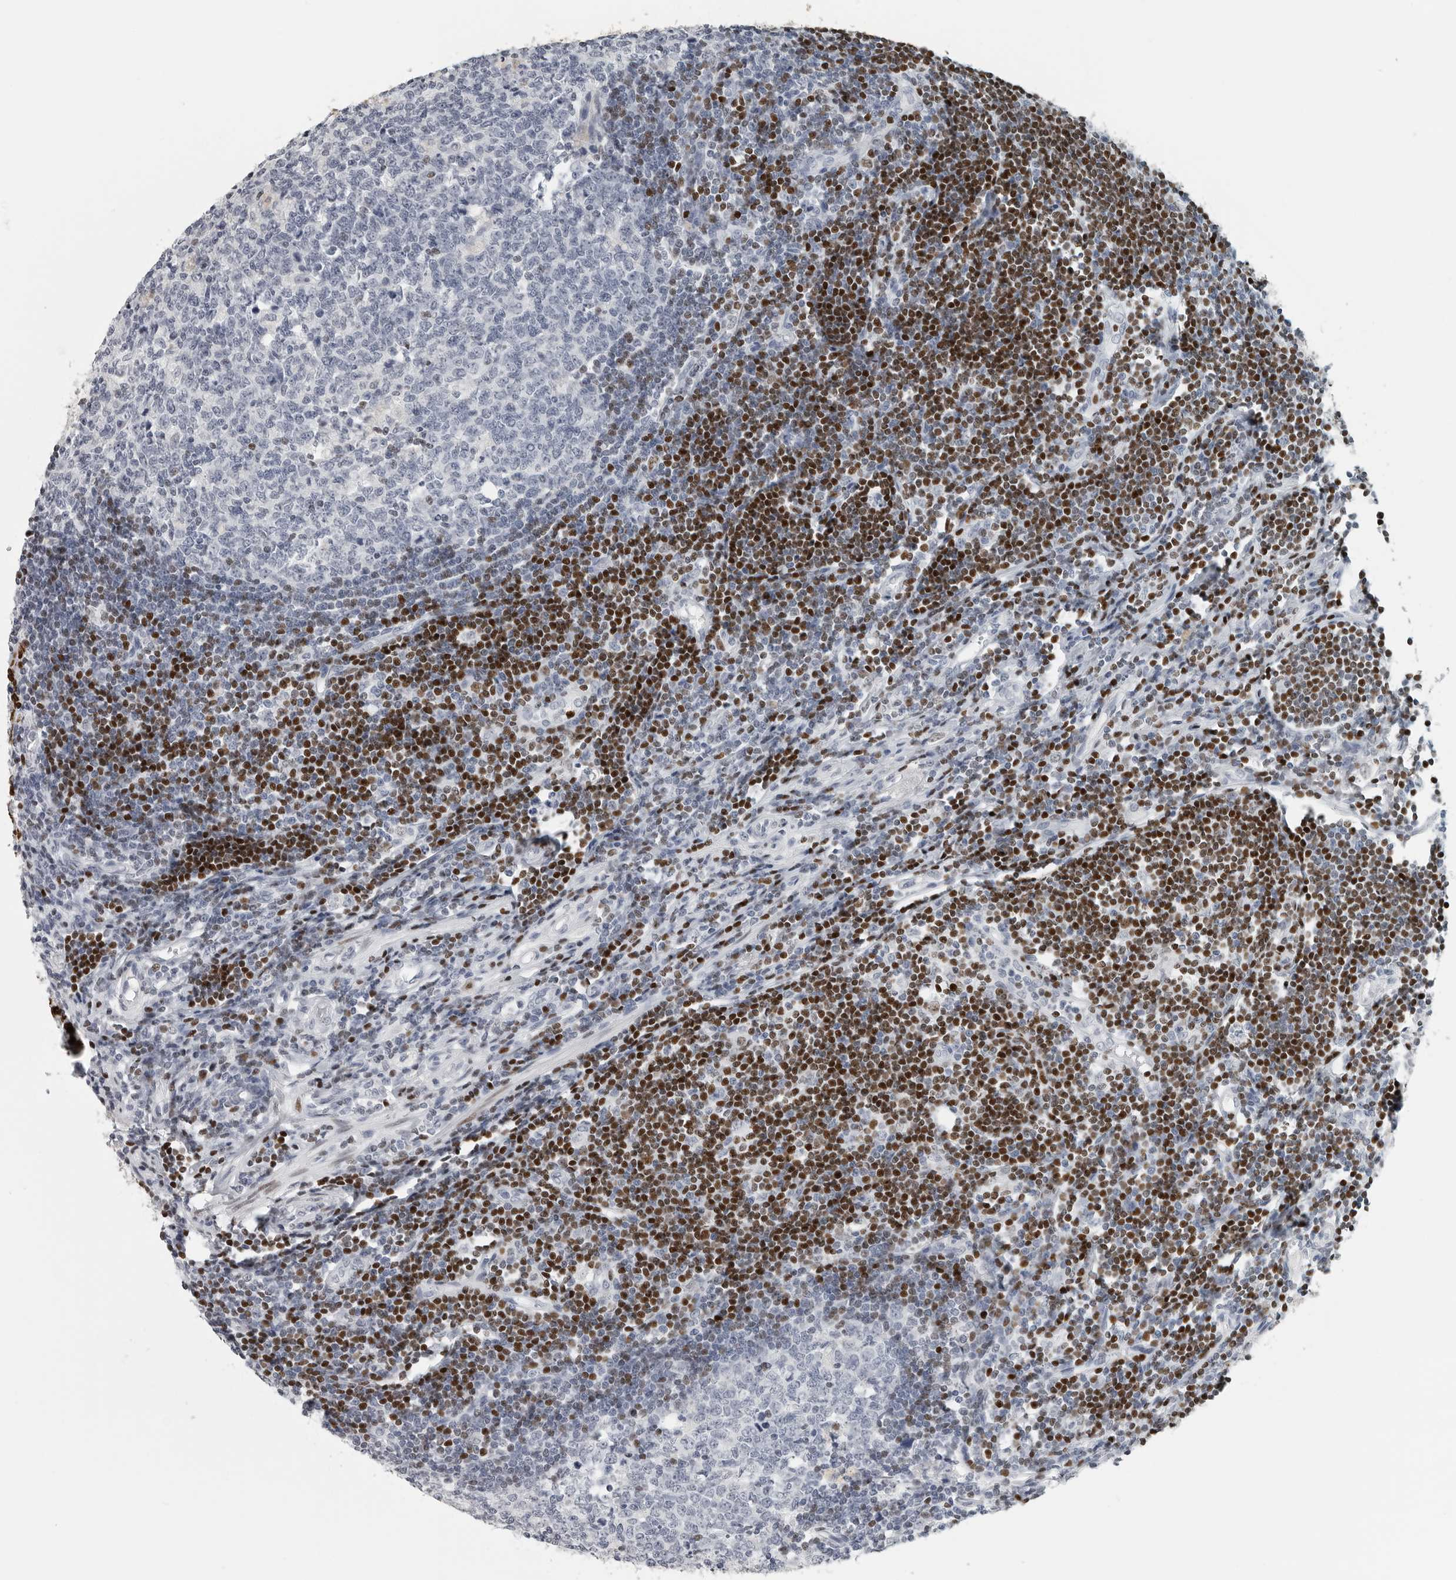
{"staining": {"intensity": "strong", "quantity": ">75%", "location": "nuclear"}, "tissue": "appendix", "cell_type": "Glandular cells", "image_type": "normal", "snomed": [{"axis": "morphology", "description": "Normal tissue, NOS"}, {"axis": "topography", "description": "Appendix"}], "caption": "Immunohistochemical staining of unremarkable appendix exhibits >75% levels of strong nuclear protein expression in approximately >75% of glandular cells.", "gene": "SATB2", "patient": {"sex": "female", "age": 54}}